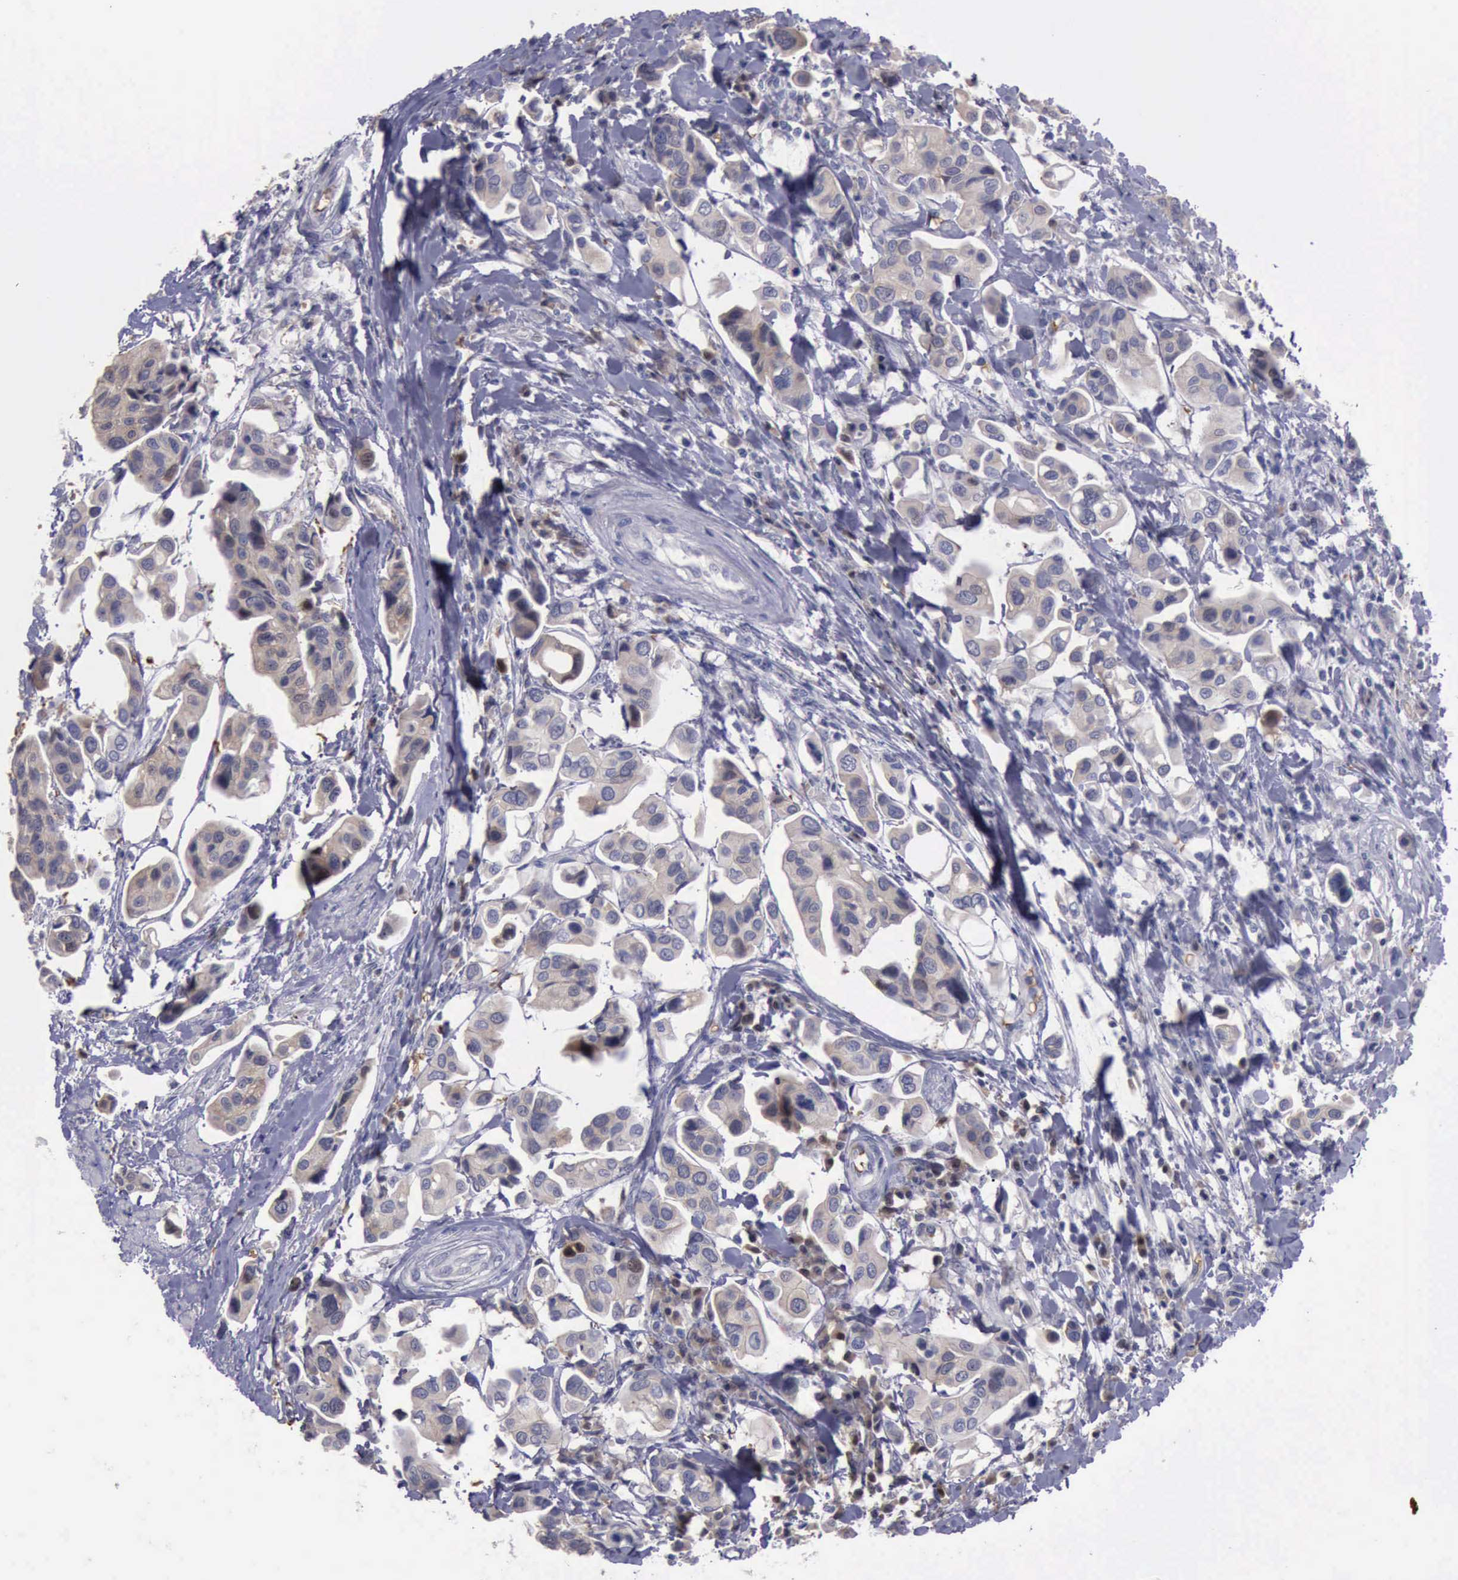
{"staining": {"intensity": "weak", "quantity": ">75%", "location": "cytoplasmic/membranous"}, "tissue": "urothelial cancer", "cell_type": "Tumor cells", "image_type": "cancer", "snomed": [{"axis": "morphology", "description": "Adenocarcinoma, NOS"}, {"axis": "topography", "description": "Urinary bladder"}], "caption": "Immunohistochemical staining of urothelial cancer demonstrates weak cytoplasmic/membranous protein expression in approximately >75% of tumor cells.", "gene": "CEP128", "patient": {"sex": "male", "age": 61}}